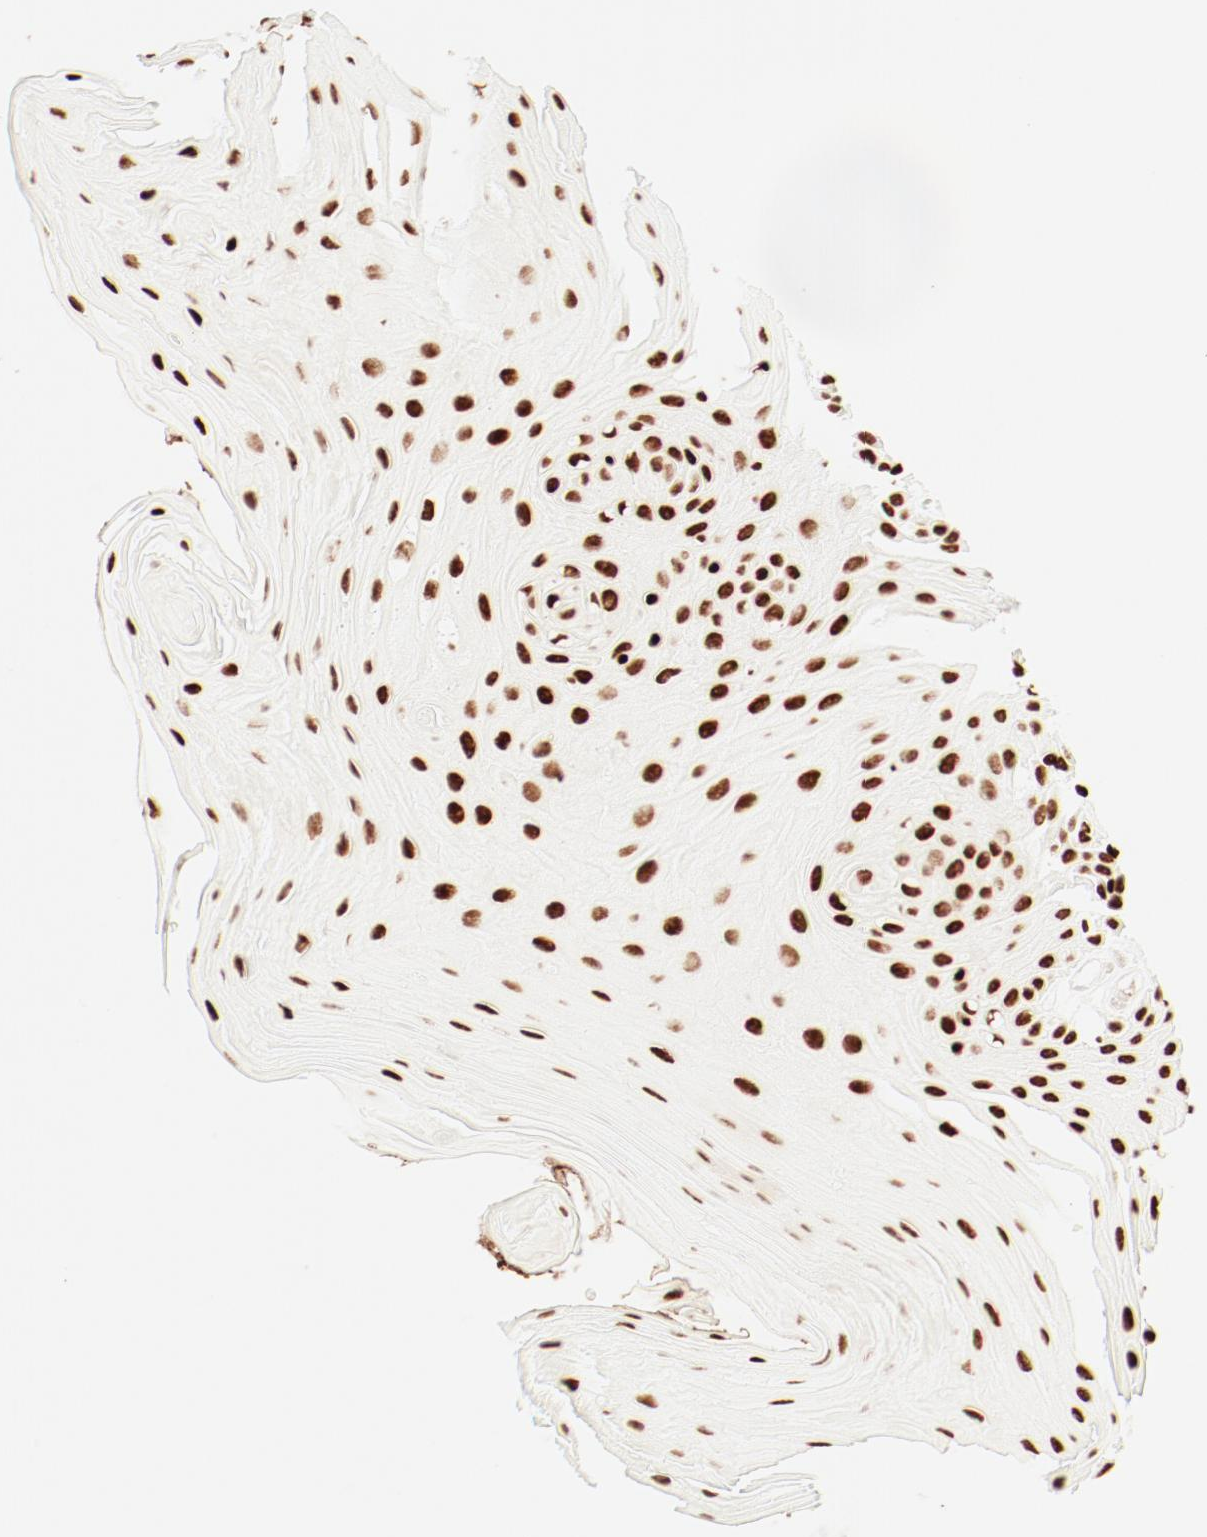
{"staining": {"intensity": "strong", "quantity": ">75%", "location": "nuclear"}, "tissue": "oral mucosa", "cell_type": "Squamous epithelial cells", "image_type": "normal", "snomed": [{"axis": "morphology", "description": "Normal tissue, NOS"}, {"axis": "morphology", "description": "Squamous cell carcinoma, NOS"}, {"axis": "topography", "description": "Skeletal muscle"}, {"axis": "topography", "description": "Oral tissue"}, {"axis": "topography", "description": "Head-Neck"}], "caption": "Immunohistochemical staining of unremarkable human oral mucosa displays >75% levels of strong nuclear protein staining in approximately >75% of squamous epithelial cells.", "gene": "SMARCC2", "patient": {"sex": "male", "age": 71}}